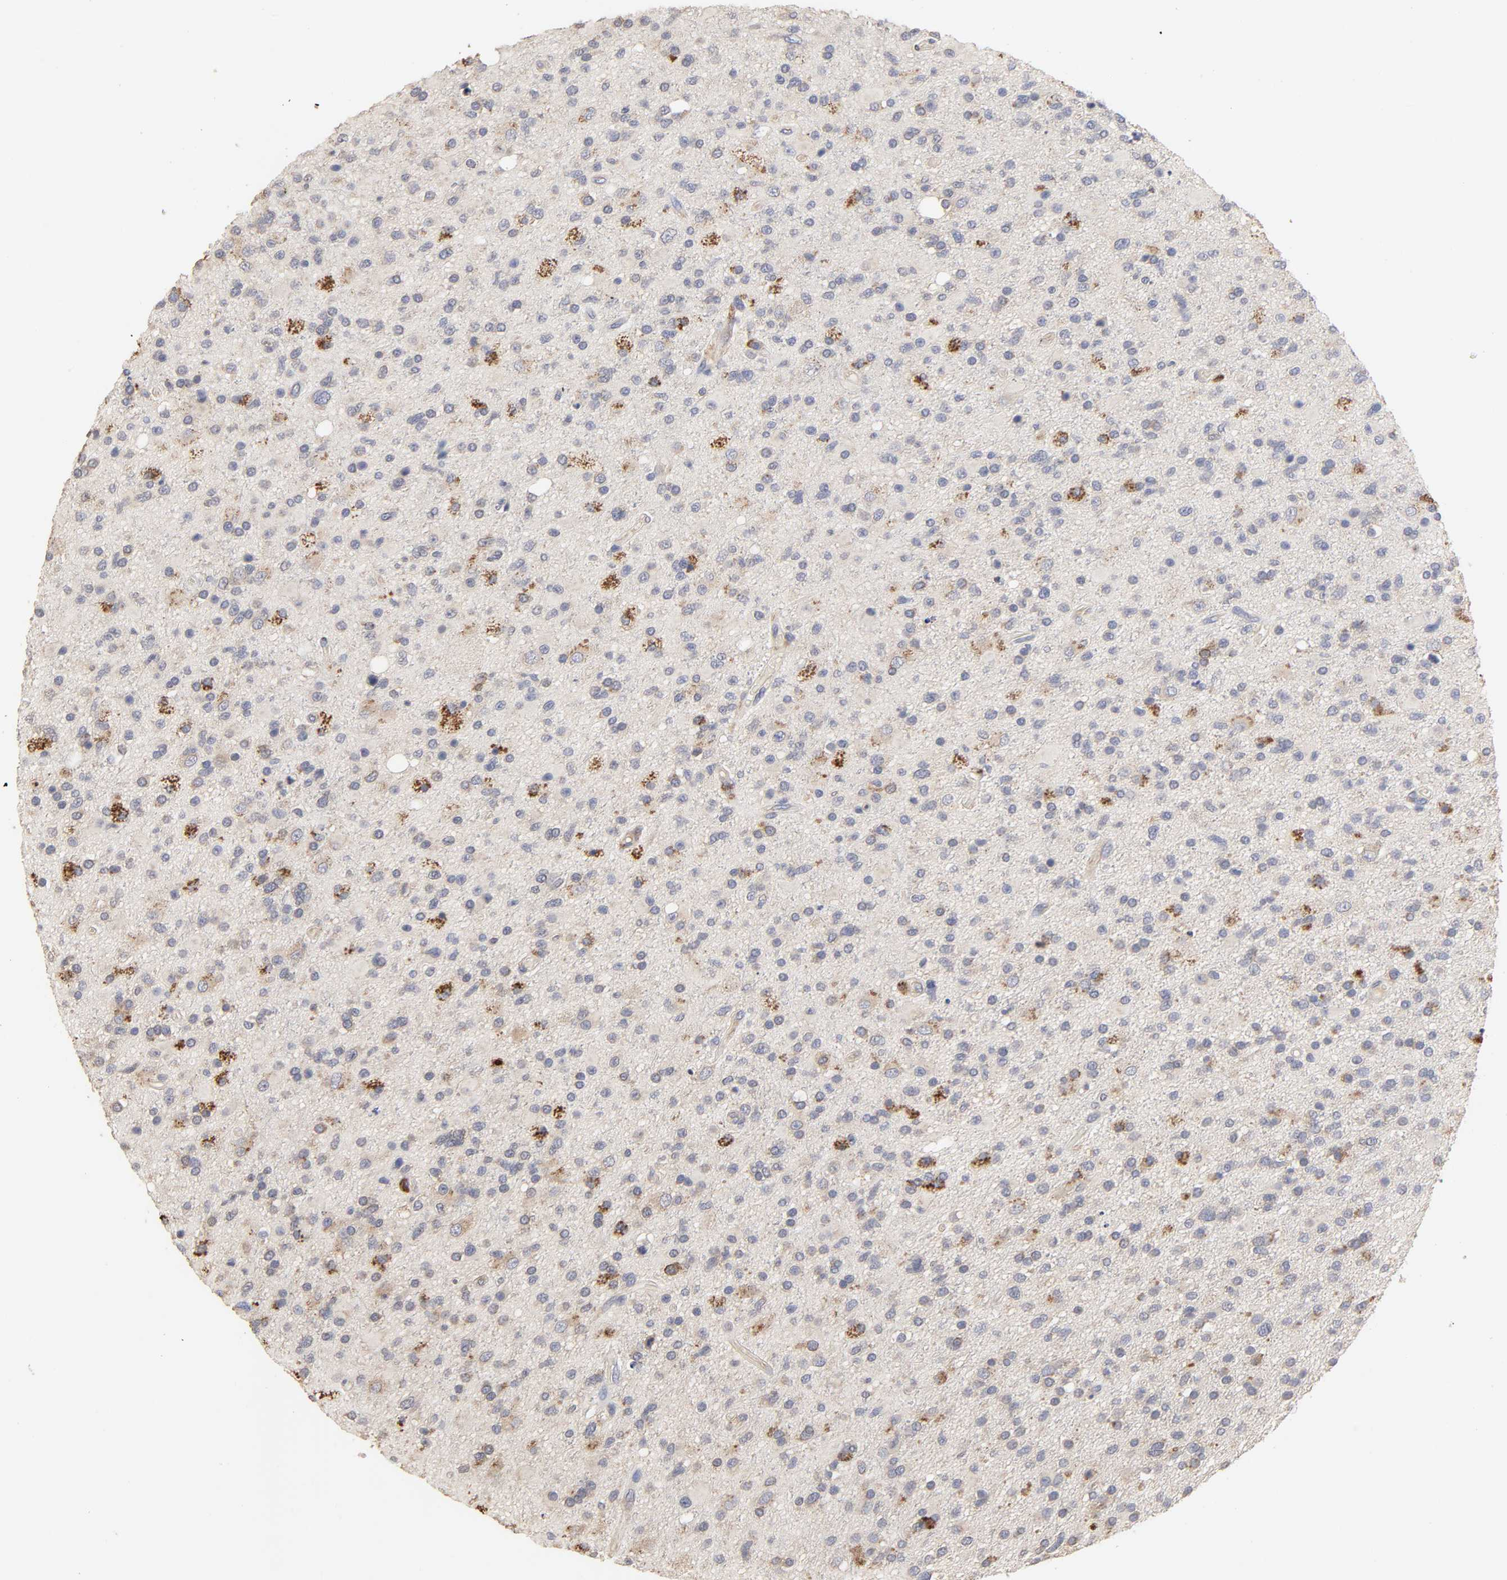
{"staining": {"intensity": "strong", "quantity": "<25%", "location": "cytoplasmic/membranous"}, "tissue": "glioma", "cell_type": "Tumor cells", "image_type": "cancer", "snomed": [{"axis": "morphology", "description": "Glioma, malignant, High grade"}, {"axis": "topography", "description": "Brain"}], "caption": "Immunohistochemistry (IHC) image of malignant glioma (high-grade) stained for a protein (brown), which reveals medium levels of strong cytoplasmic/membranous staining in about <25% of tumor cells.", "gene": "EIF4G2", "patient": {"sex": "male", "age": 33}}